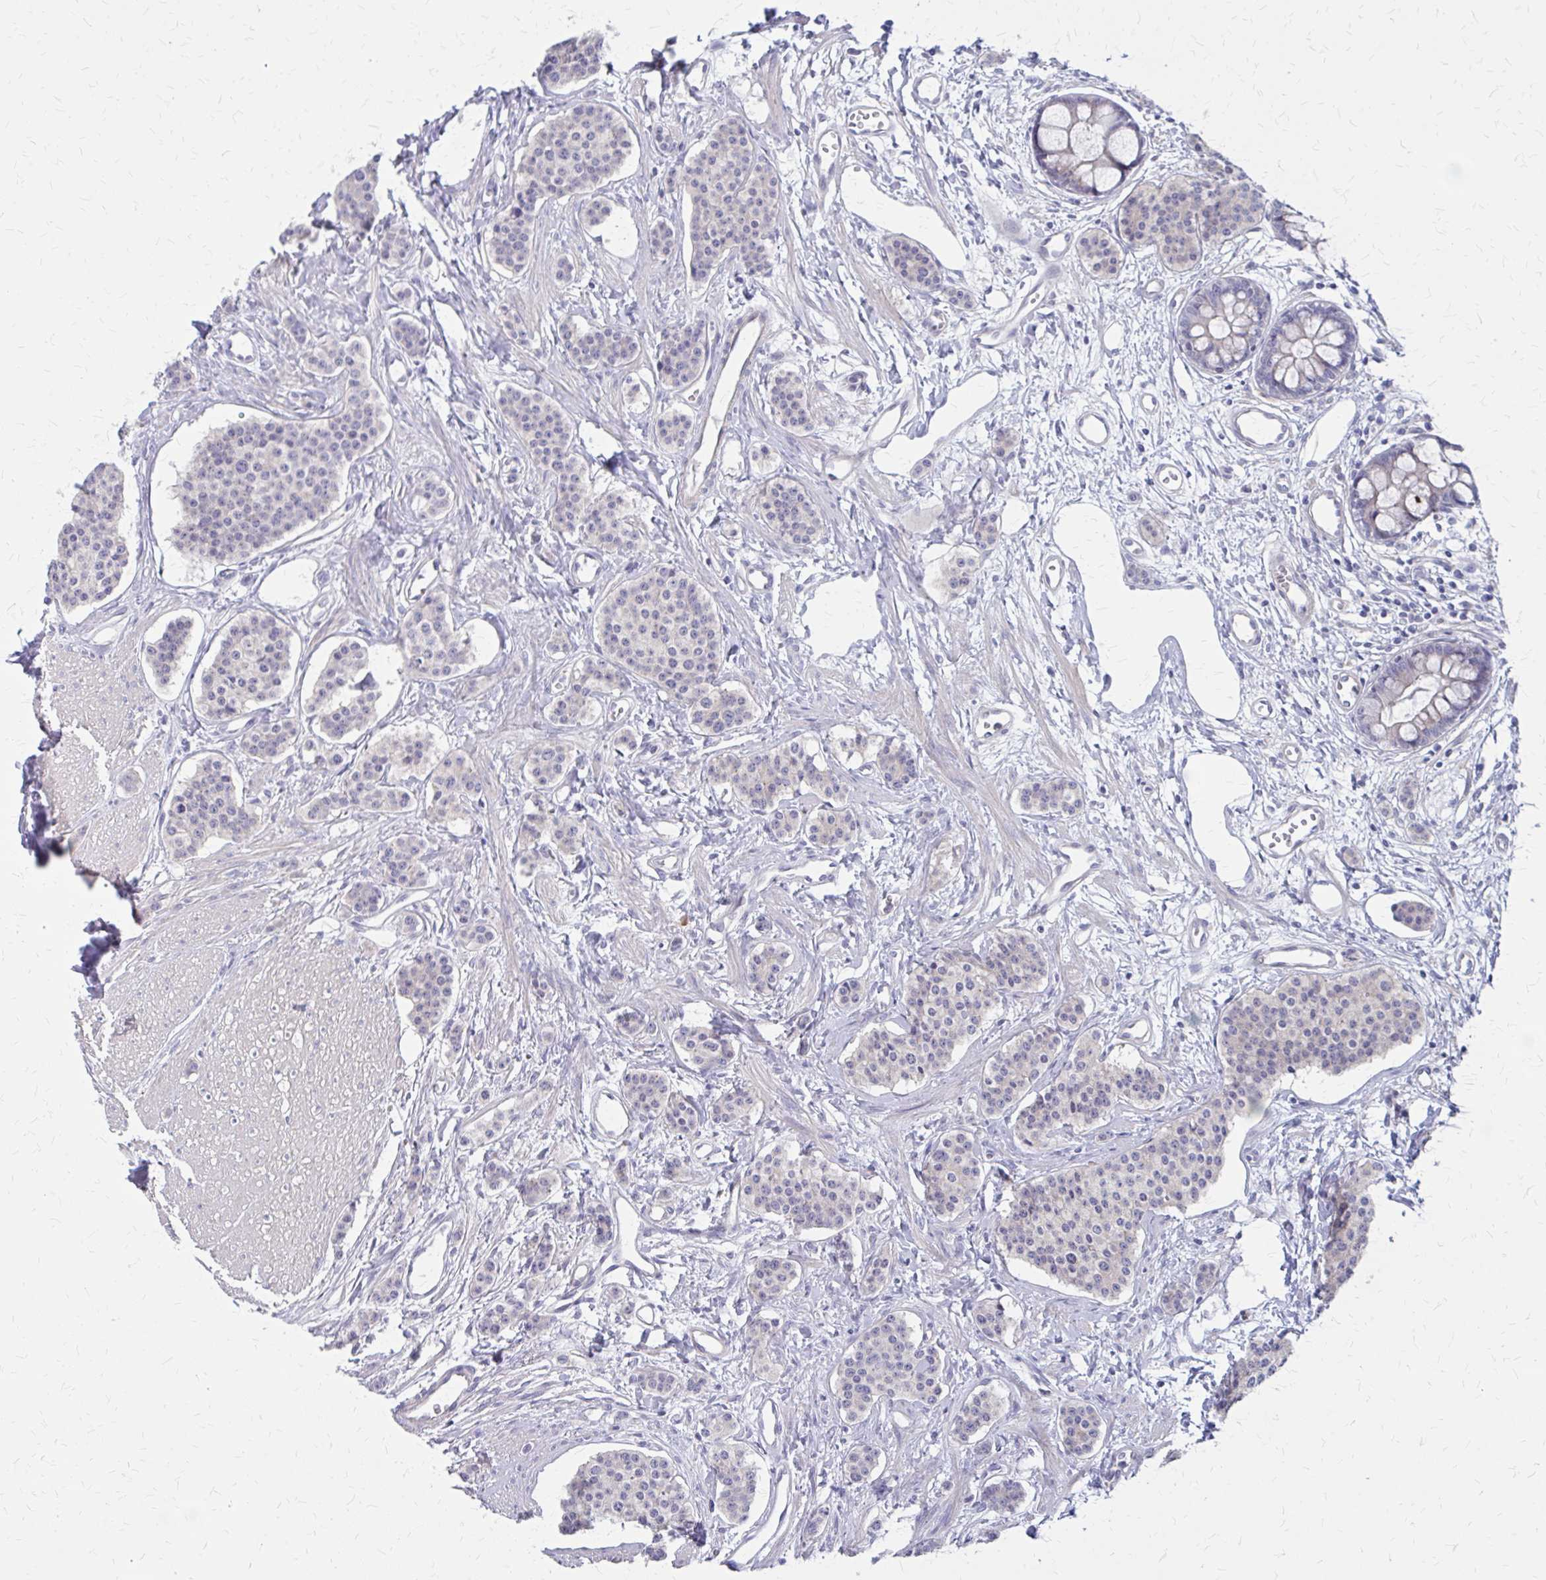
{"staining": {"intensity": "negative", "quantity": "none", "location": "none"}, "tissue": "carcinoid", "cell_type": "Tumor cells", "image_type": "cancer", "snomed": [{"axis": "morphology", "description": "Carcinoid, malignant, NOS"}, {"axis": "topography", "description": "Small intestine"}], "caption": "High power microscopy histopathology image of an IHC histopathology image of carcinoid, revealing no significant positivity in tumor cells.", "gene": "GLYATL2", "patient": {"sex": "female", "age": 64}}